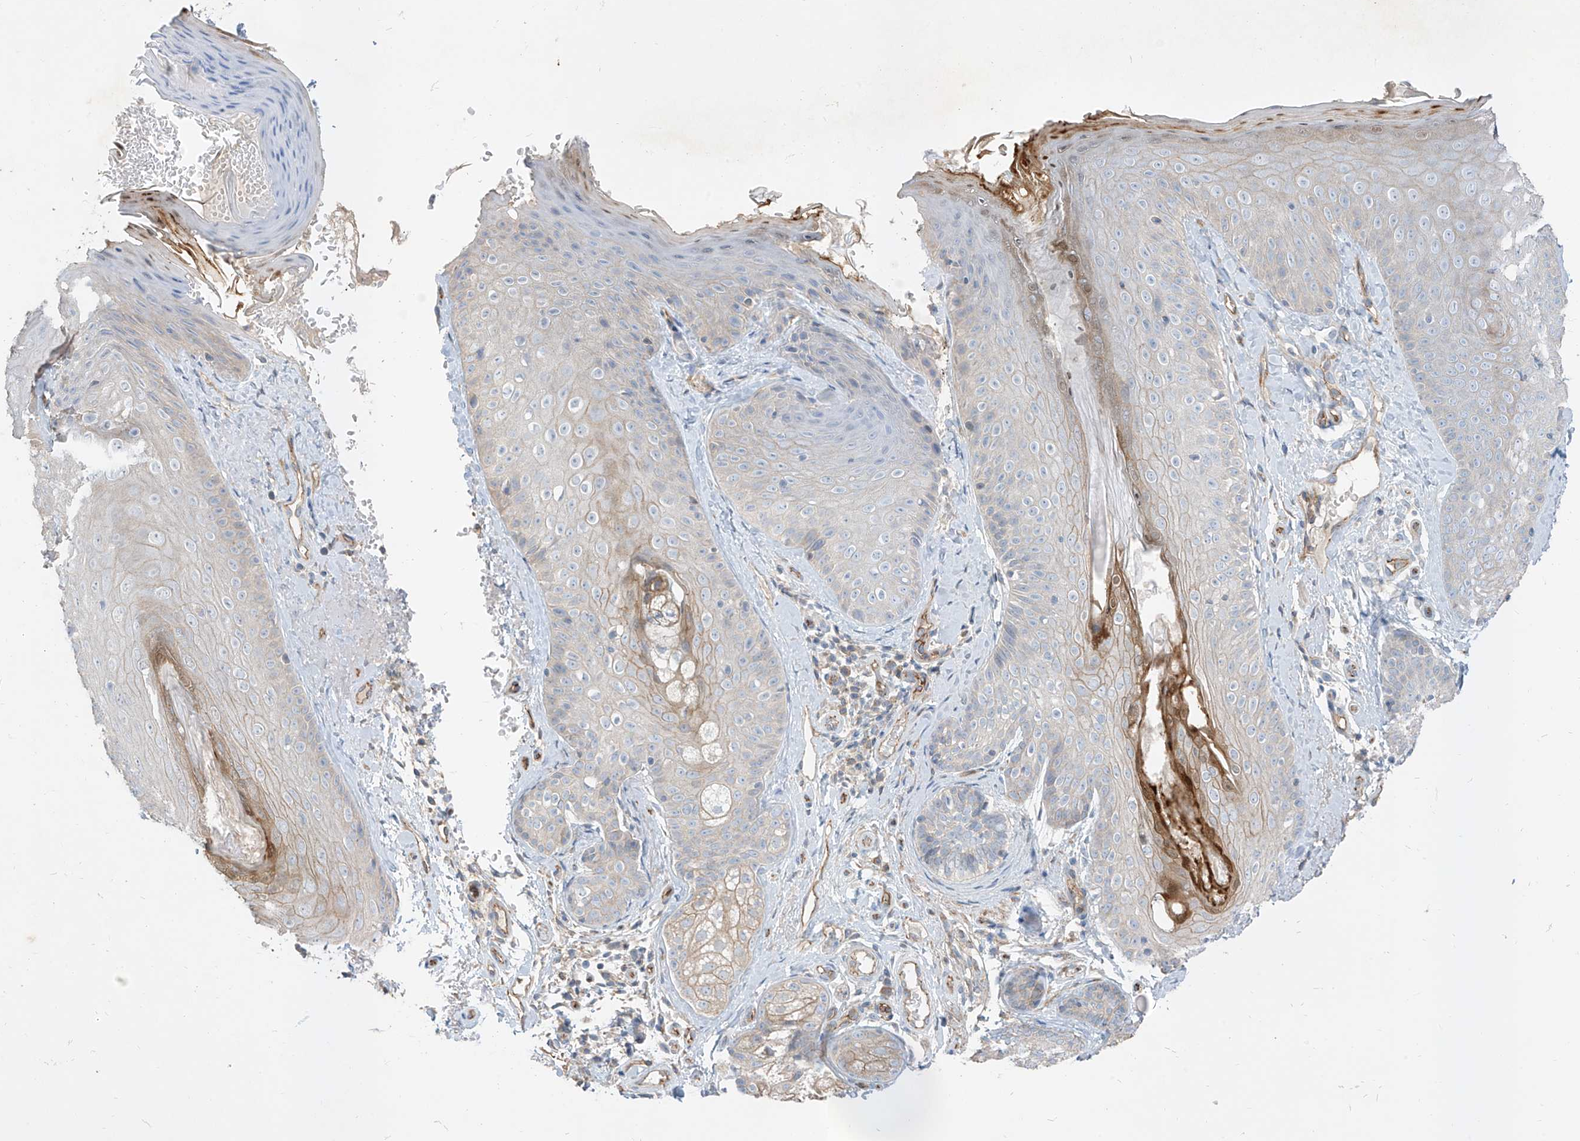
{"staining": {"intensity": "weak", "quantity": ">75%", "location": "cytoplasmic/membranous"}, "tissue": "skin", "cell_type": "Fibroblasts", "image_type": "normal", "snomed": [{"axis": "morphology", "description": "Normal tissue, NOS"}, {"axis": "topography", "description": "Skin"}], "caption": "About >75% of fibroblasts in unremarkable human skin reveal weak cytoplasmic/membranous protein positivity as visualized by brown immunohistochemical staining.", "gene": "EPHX4", "patient": {"sex": "male", "age": 57}}